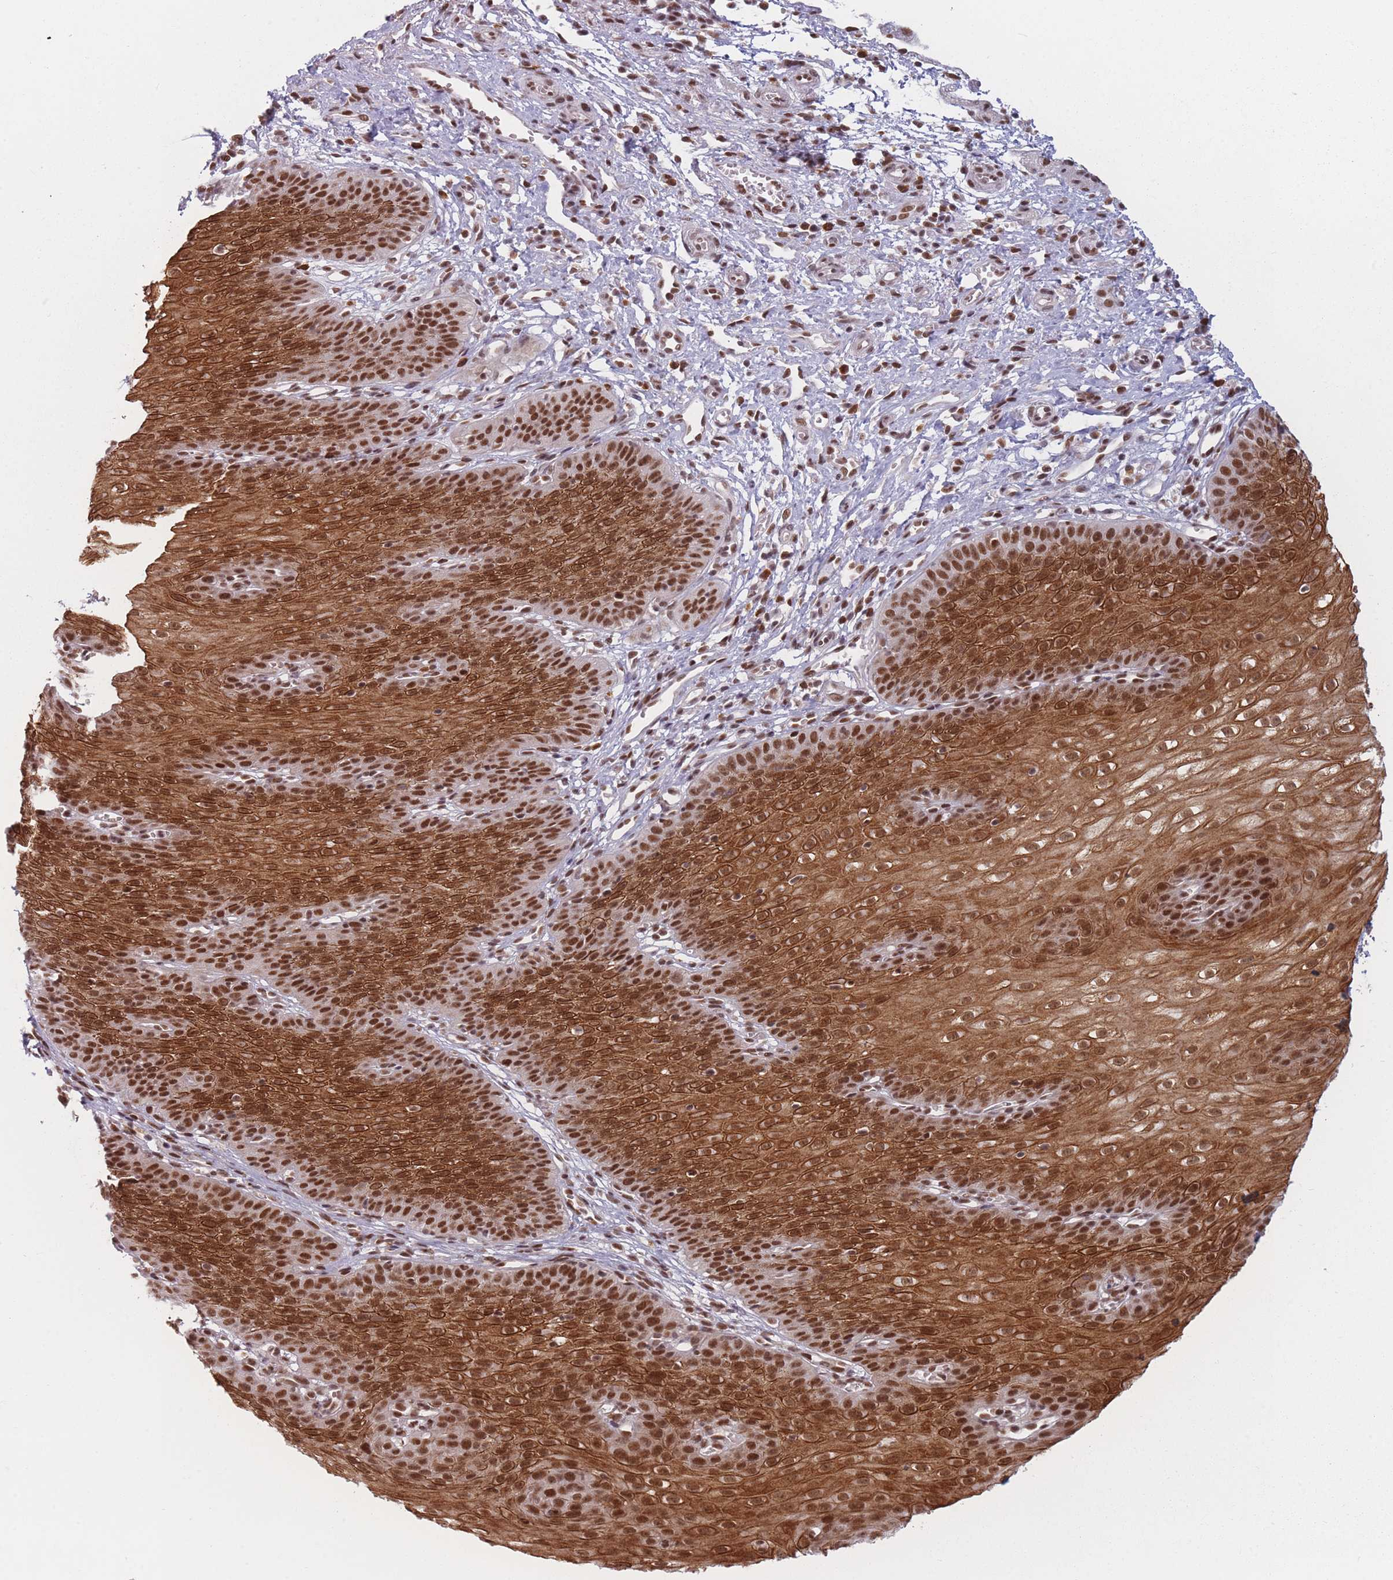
{"staining": {"intensity": "strong", "quantity": ">75%", "location": "cytoplasmic/membranous,nuclear"}, "tissue": "esophagus", "cell_type": "Squamous epithelial cells", "image_type": "normal", "snomed": [{"axis": "morphology", "description": "Normal tissue, NOS"}, {"axis": "topography", "description": "Esophagus"}], "caption": "Esophagus stained for a protein (brown) exhibits strong cytoplasmic/membranous,nuclear positive expression in about >75% of squamous epithelial cells.", "gene": "SUPT6H", "patient": {"sex": "male", "age": 71}}